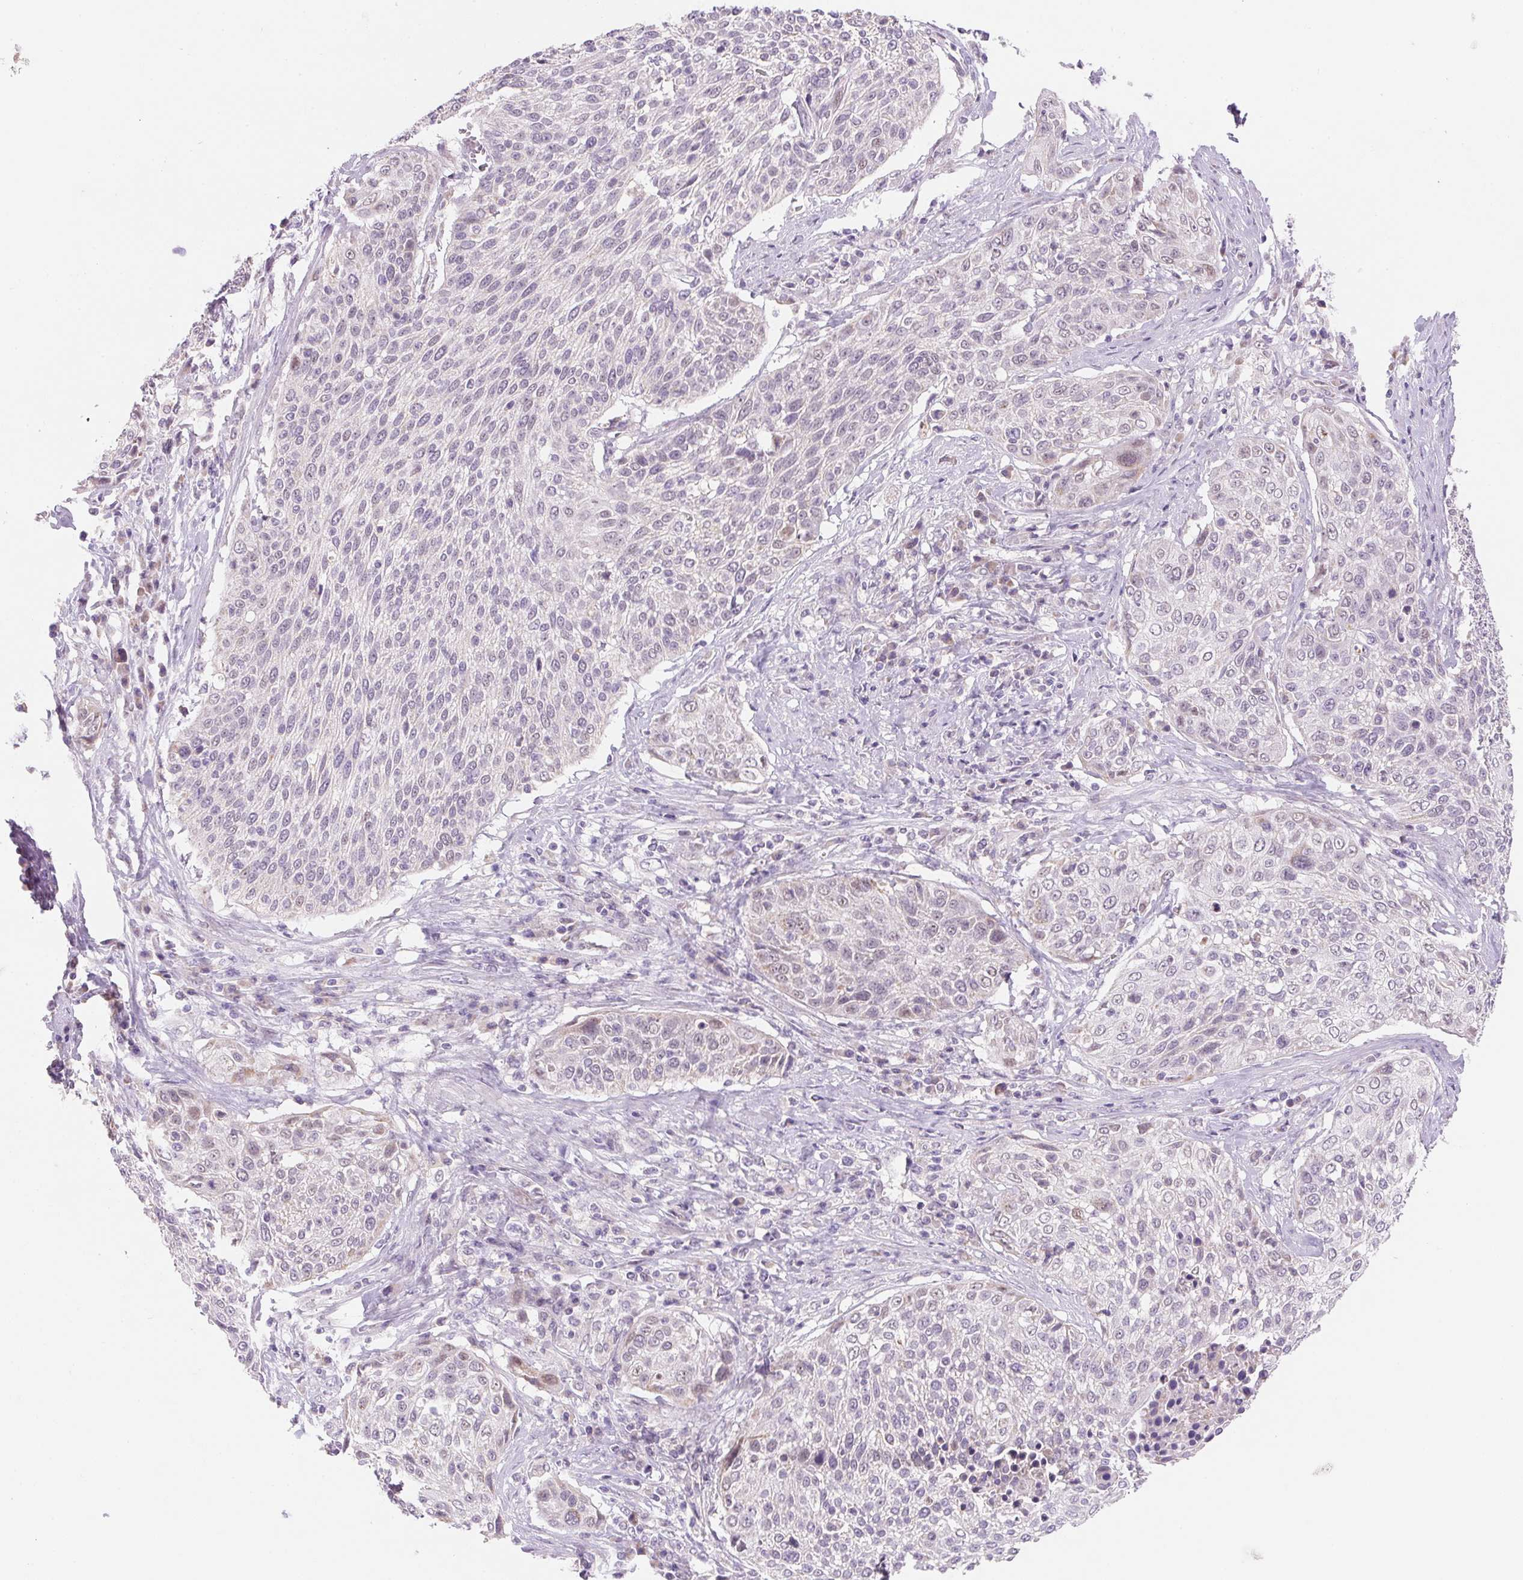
{"staining": {"intensity": "negative", "quantity": "none", "location": "none"}, "tissue": "cervical cancer", "cell_type": "Tumor cells", "image_type": "cancer", "snomed": [{"axis": "morphology", "description": "Squamous cell carcinoma, NOS"}, {"axis": "topography", "description": "Cervix"}], "caption": "Histopathology image shows no protein staining in tumor cells of cervical cancer tissue. Brightfield microscopy of IHC stained with DAB (brown) and hematoxylin (blue), captured at high magnification.", "gene": "DPPA5", "patient": {"sex": "female", "age": 31}}